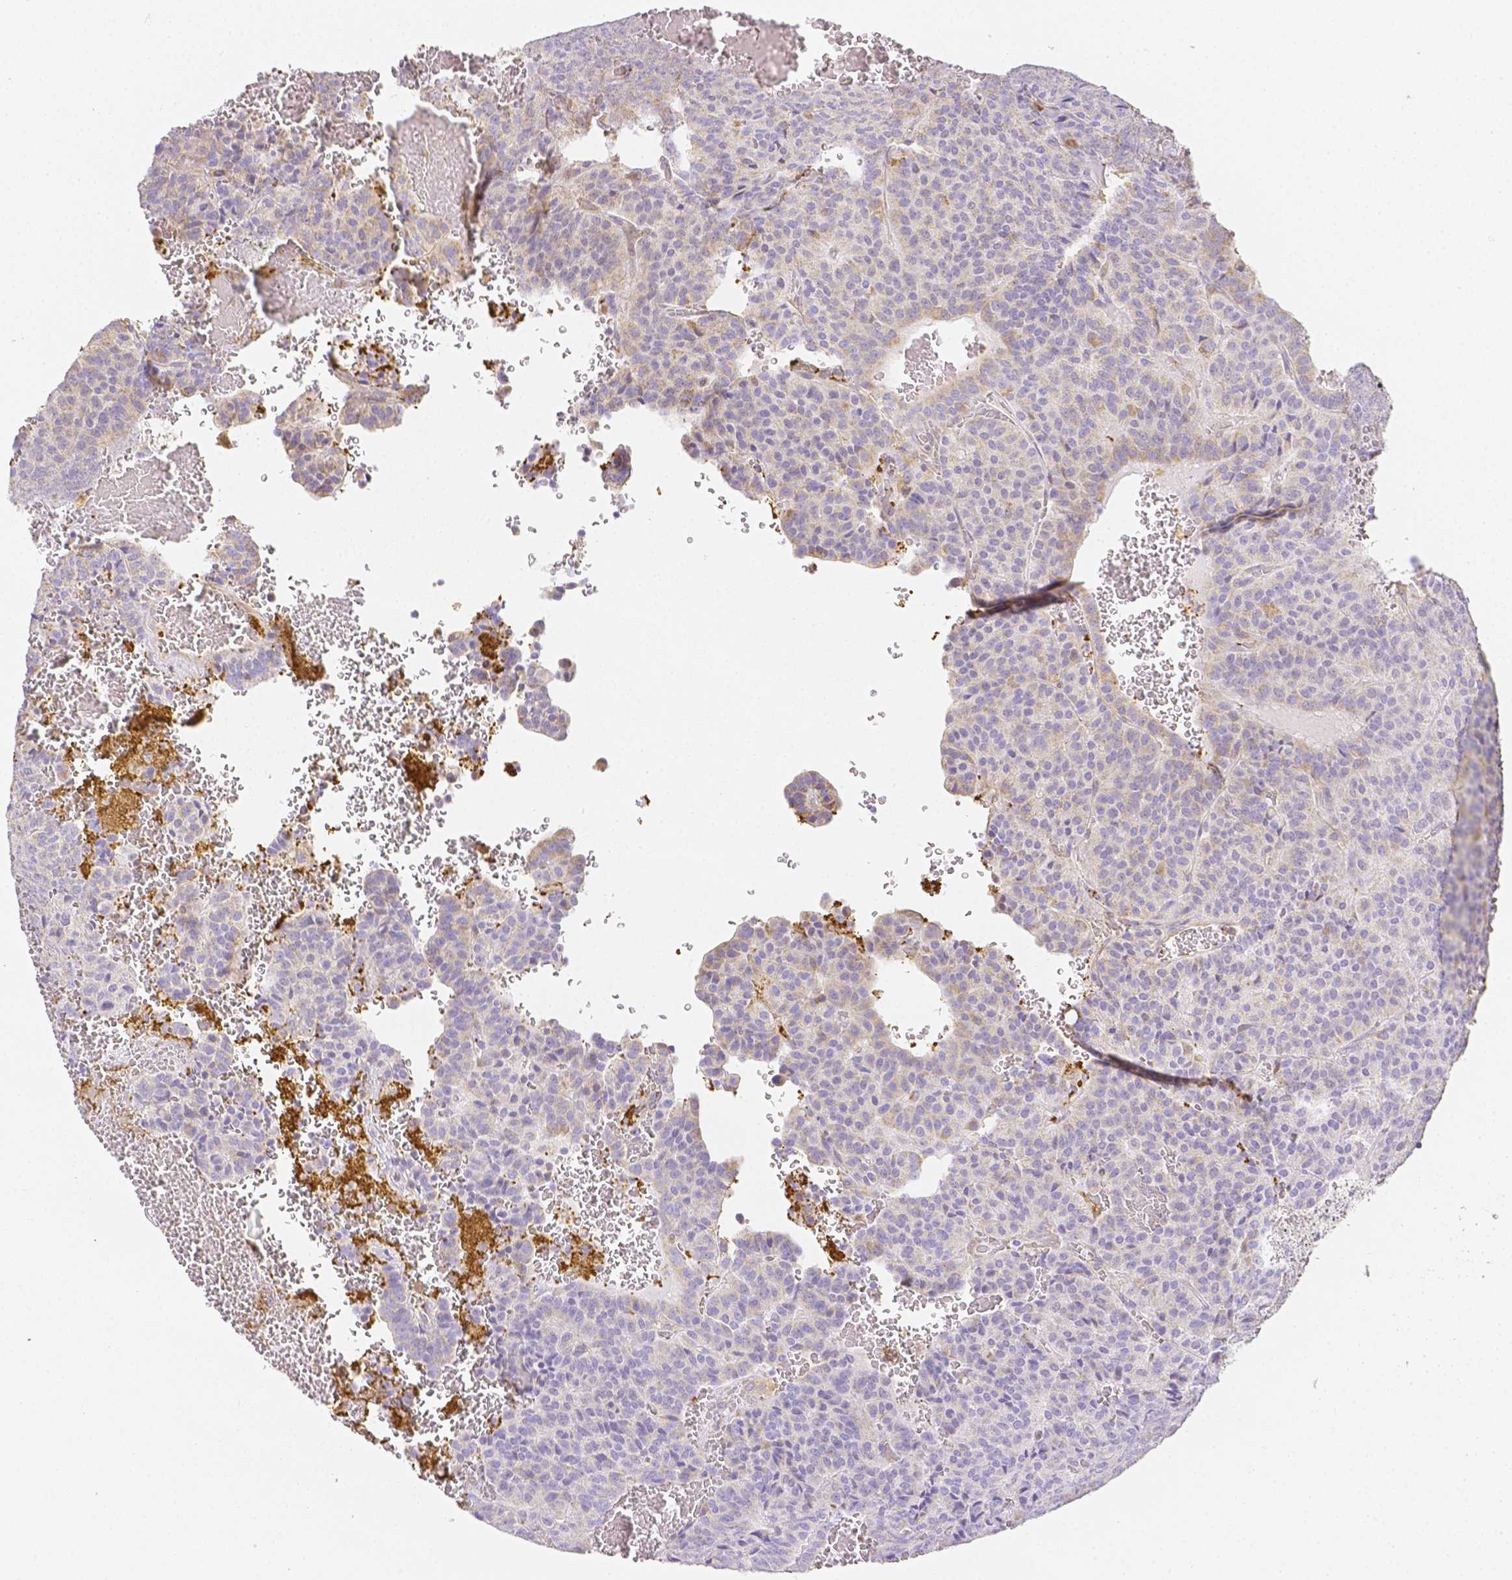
{"staining": {"intensity": "weak", "quantity": "<25%", "location": "cytoplasmic/membranous"}, "tissue": "carcinoid", "cell_type": "Tumor cells", "image_type": "cancer", "snomed": [{"axis": "morphology", "description": "Carcinoid, malignant, NOS"}, {"axis": "topography", "description": "Lung"}], "caption": "The IHC histopathology image has no significant expression in tumor cells of carcinoid tissue.", "gene": "ASAH2", "patient": {"sex": "male", "age": 70}}